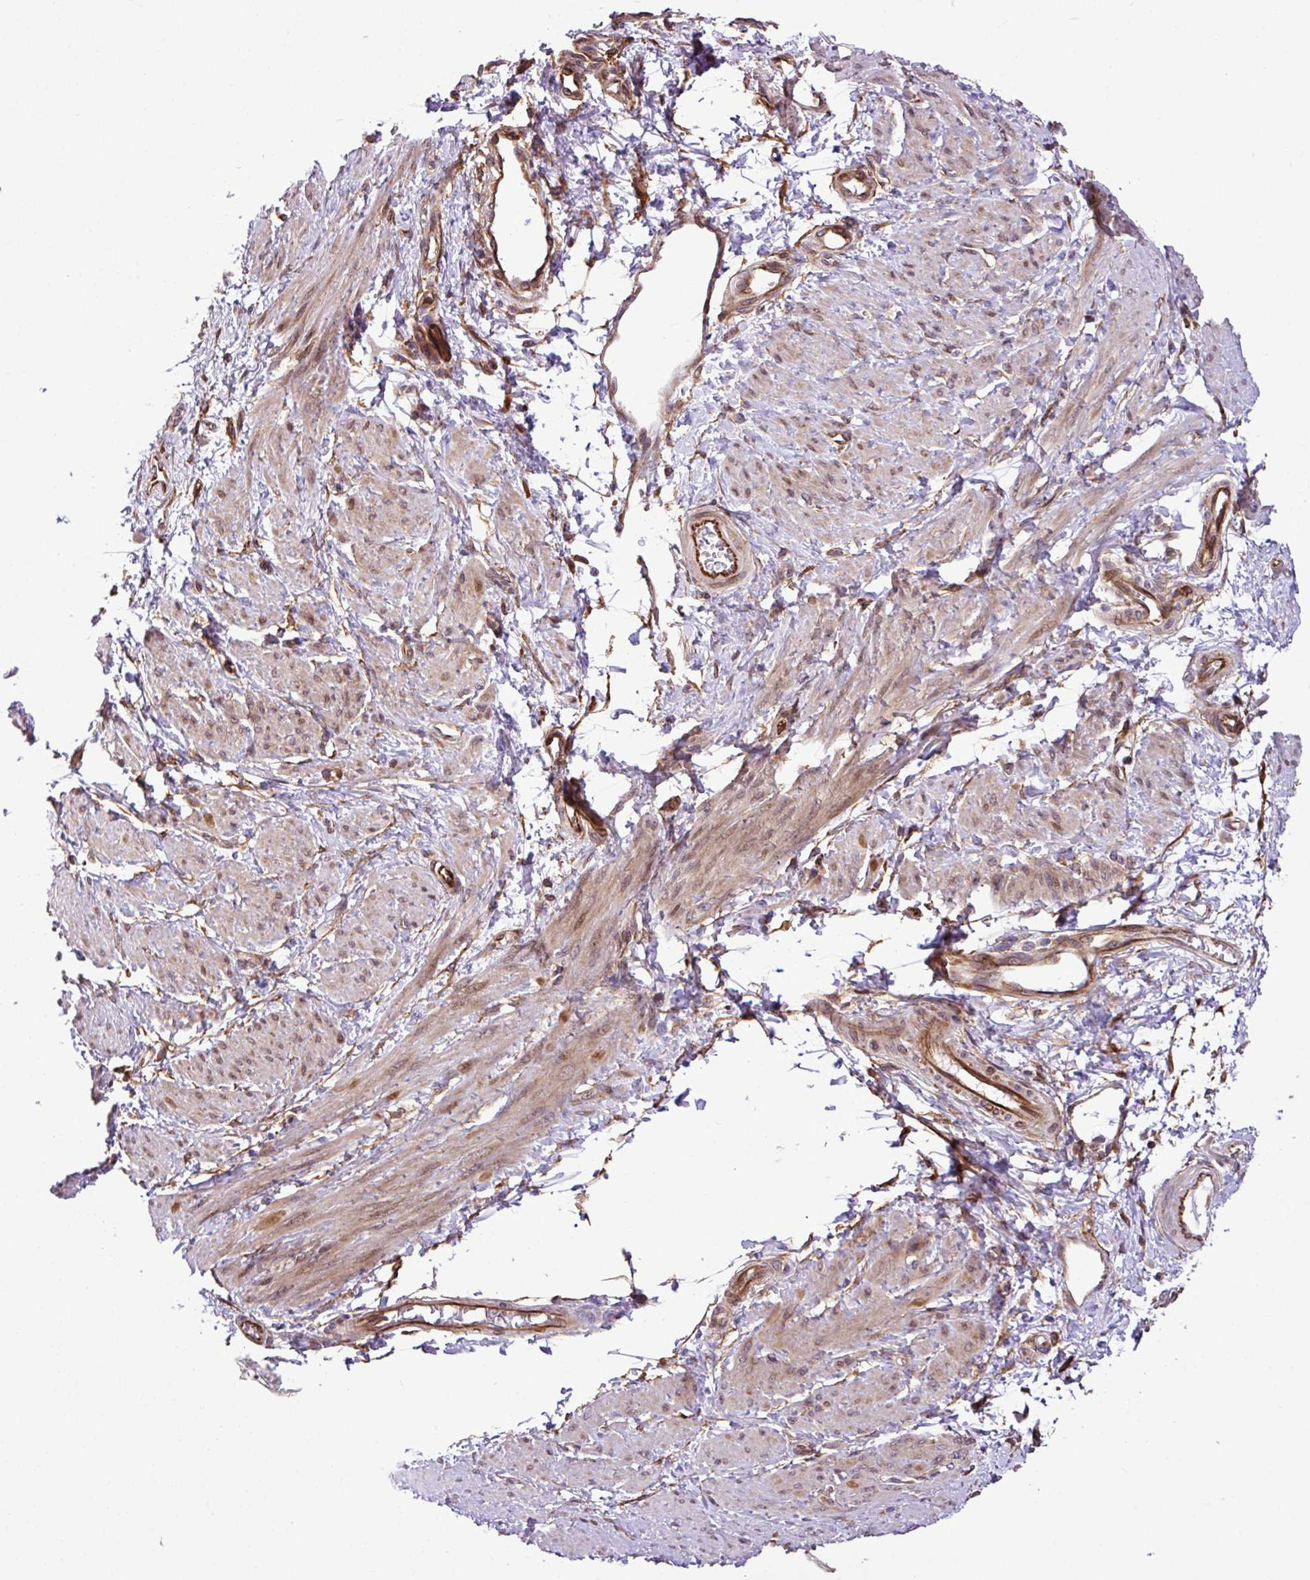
{"staining": {"intensity": "moderate", "quantity": "25%-75%", "location": "cytoplasmic/membranous"}, "tissue": "smooth muscle", "cell_type": "Smooth muscle cells", "image_type": "normal", "snomed": [{"axis": "morphology", "description": "Normal tissue, NOS"}, {"axis": "topography", "description": "Smooth muscle"}, {"axis": "topography", "description": "Uterus"}], "caption": "An immunohistochemistry (IHC) histopathology image of benign tissue is shown. Protein staining in brown highlights moderate cytoplasmic/membranous positivity in smooth muscle within smooth muscle cells. Nuclei are stained in blue.", "gene": "DLGAP4", "patient": {"sex": "female", "age": 39}}